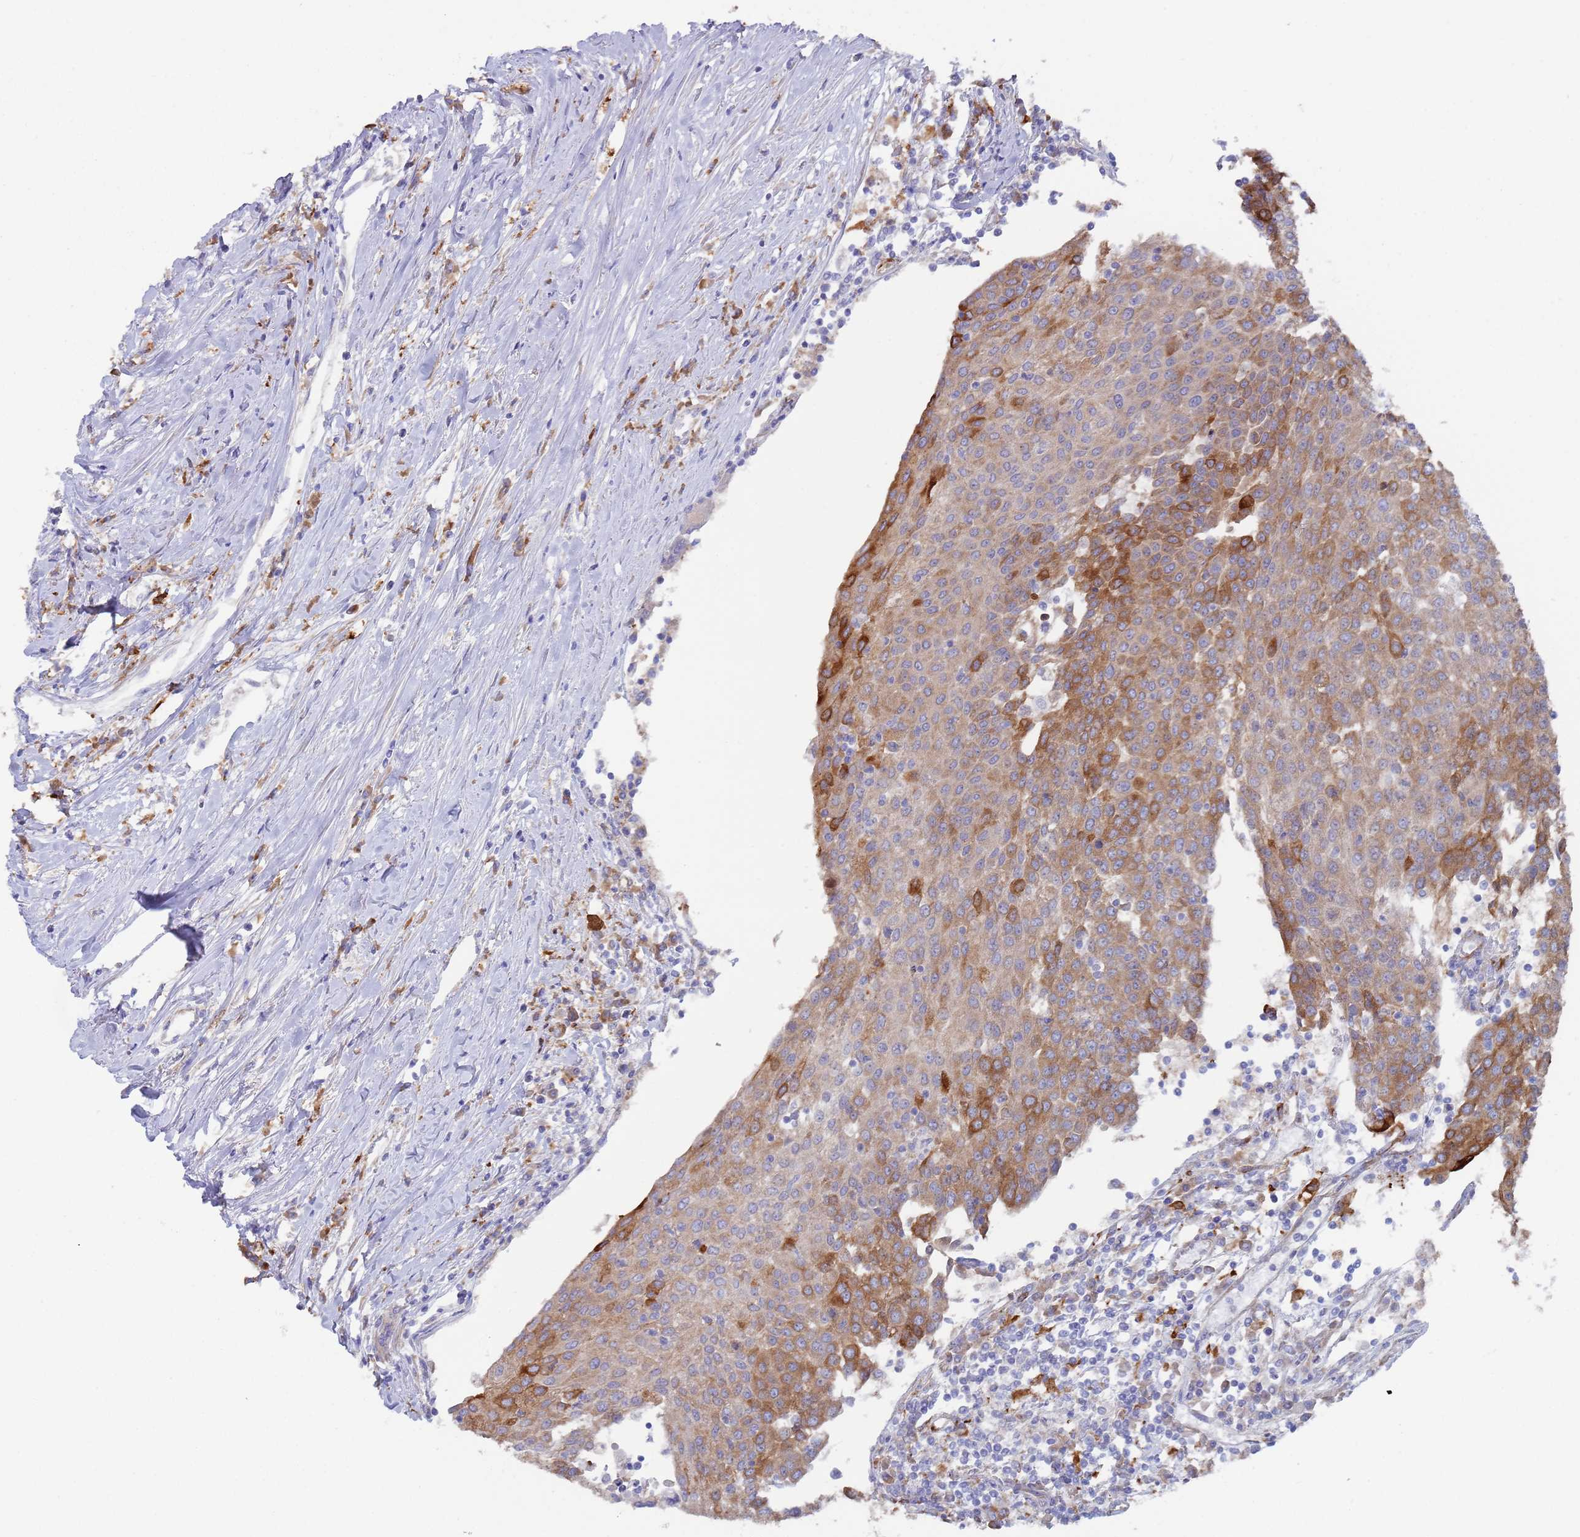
{"staining": {"intensity": "strong", "quantity": "<25%", "location": "cytoplasmic/membranous"}, "tissue": "urothelial cancer", "cell_type": "Tumor cells", "image_type": "cancer", "snomed": [{"axis": "morphology", "description": "Urothelial carcinoma, High grade"}, {"axis": "topography", "description": "Urinary bladder"}], "caption": "The photomicrograph demonstrates immunohistochemical staining of urothelial cancer. There is strong cytoplasmic/membranous expression is present in about <25% of tumor cells.", "gene": "ZNF844", "patient": {"sex": "female", "age": 85}}